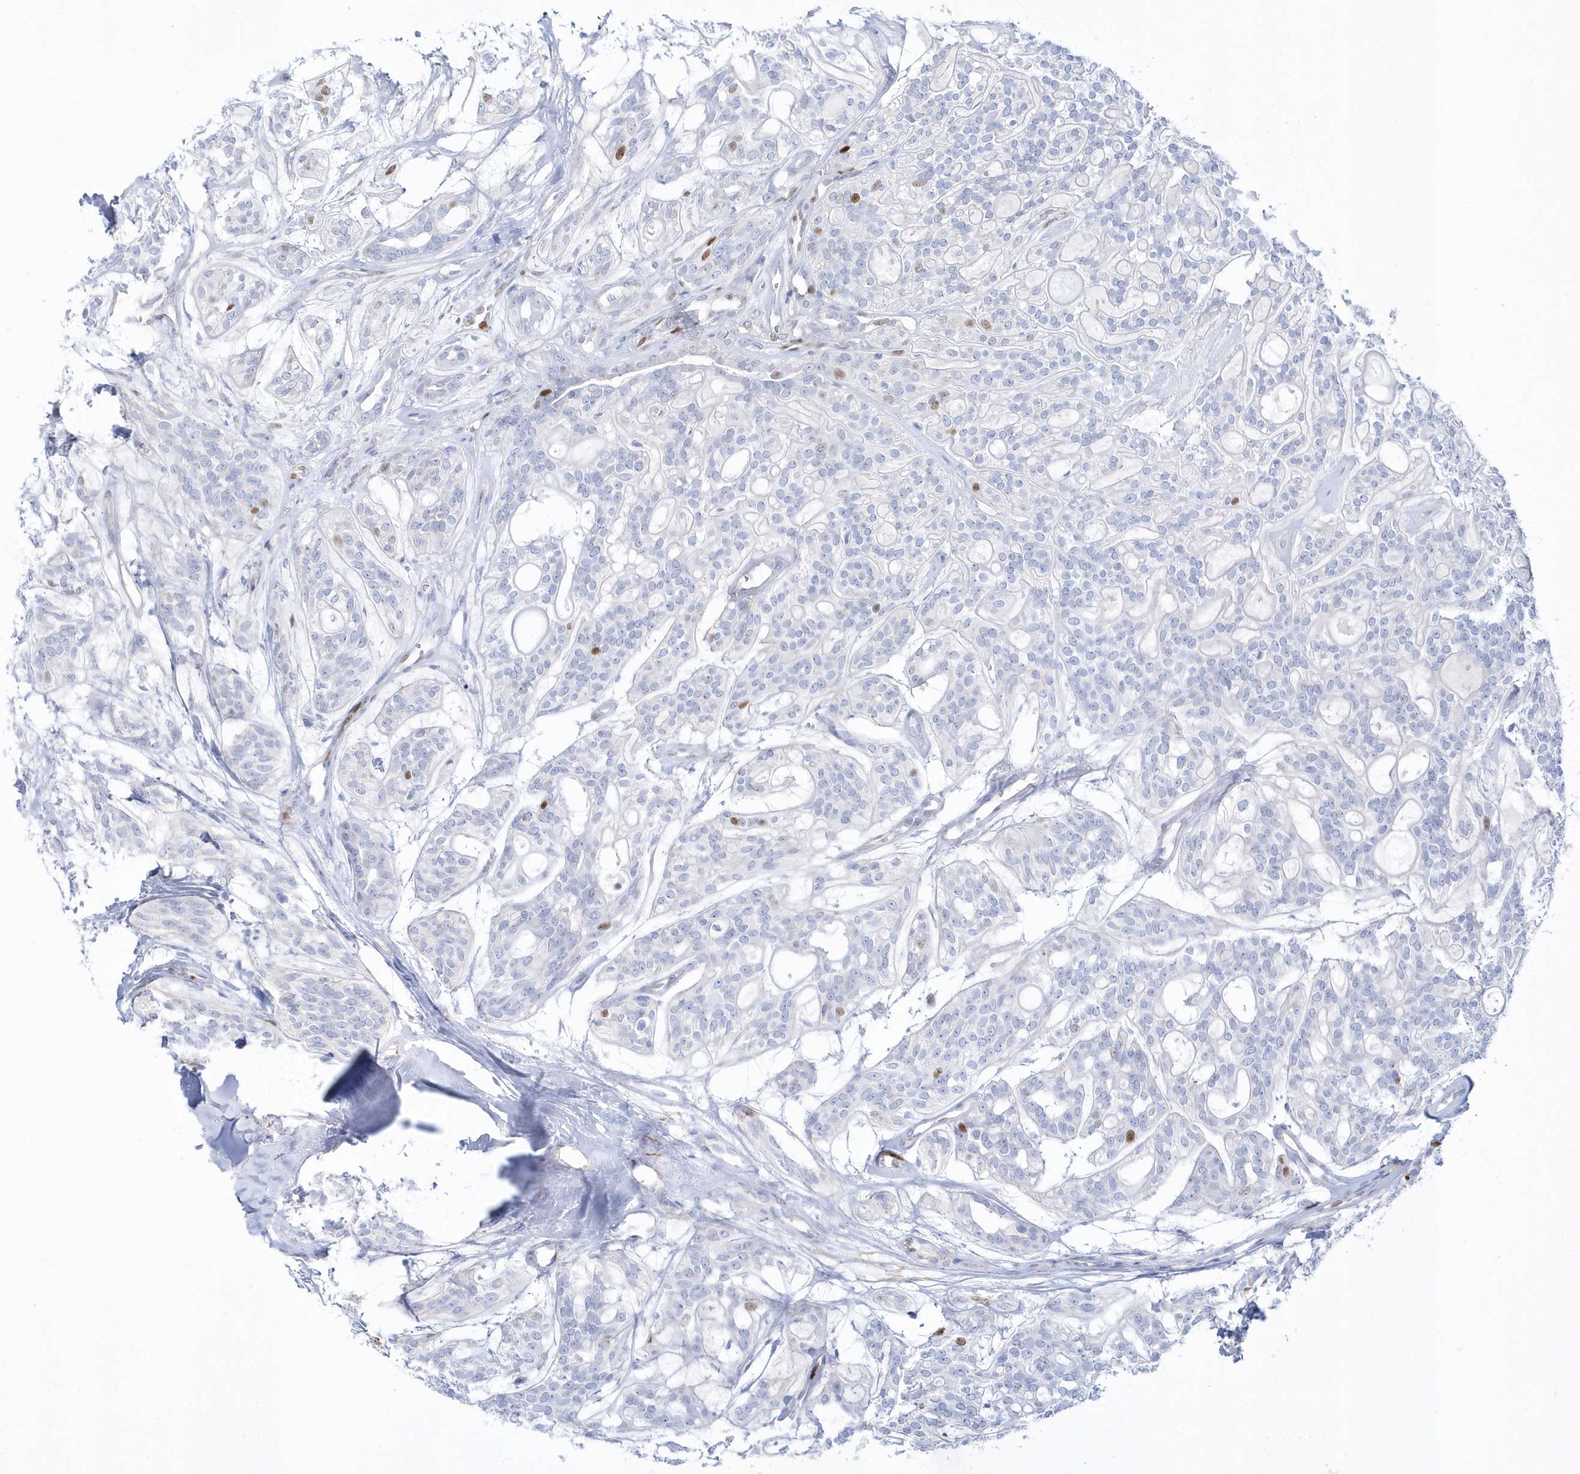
{"staining": {"intensity": "moderate", "quantity": "<25%", "location": "nuclear"}, "tissue": "head and neck cancer", "cell_type": "Tumor cells", "image_type": "cancer", "snomed": [{"axis": "morphology", "description": "Adenocarcinoma, NOS"}, {"axis": "topography", "description": "Head-Neck"}], "caption": "Immunohistochemistry micrograph of neoplastic tissue: human adenocarcinoma (head and neck) stained using immunohistochemistry displays low levels of moderate protein expression localized specifically in the nuclear of tumor cells, appearing as a nuclear brown color.", "gene": "TMCO6", "patient": {"sex": "male", "age": 66}}